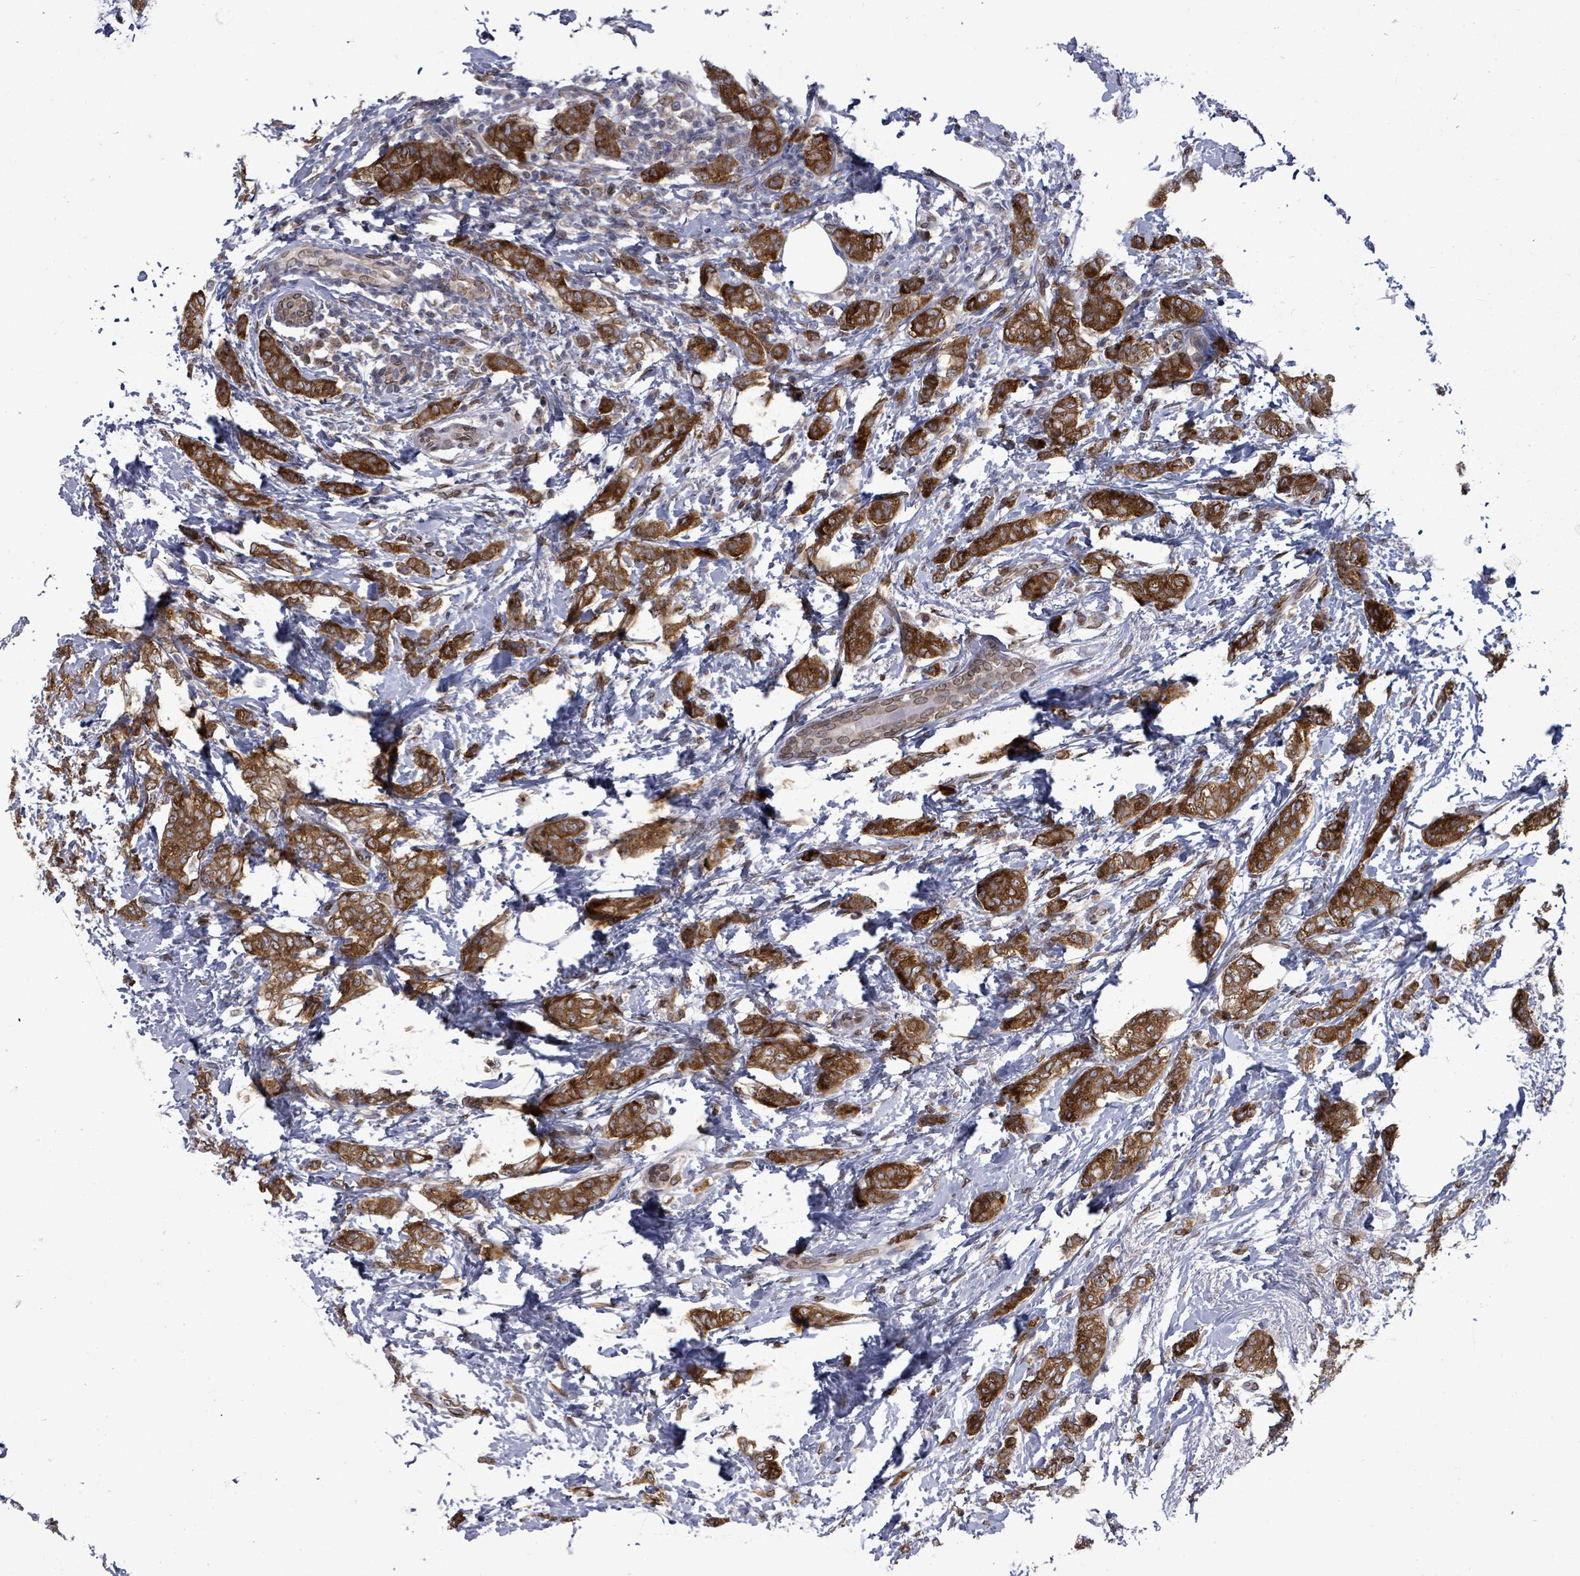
{"staining": {"intensity": "strong", "quantity": ">75%", "location": "cytoplasmic/membranous"}, "tissue": "breast cancer", "cell_type": "Tumor cells", "image_type": "cancer", "snomed": [{"axis": "morphology", "description": "Duct carcinoma"}, {"axis": "topography", "description": "Breast"}], "caption": "High-magnification brightfield microscopy of intraductal carcinoma (breast) stained with DAB (3,3'-diaminobenzidine) (brown) and counterstained with hematoxylin (blue). tumor cells exhibit strong cytoplasmic/membranous staining is appreciated in about>75% of cells.", "gene": "ARFGAP1", "patient": {"sex": "female", "age": 72}}